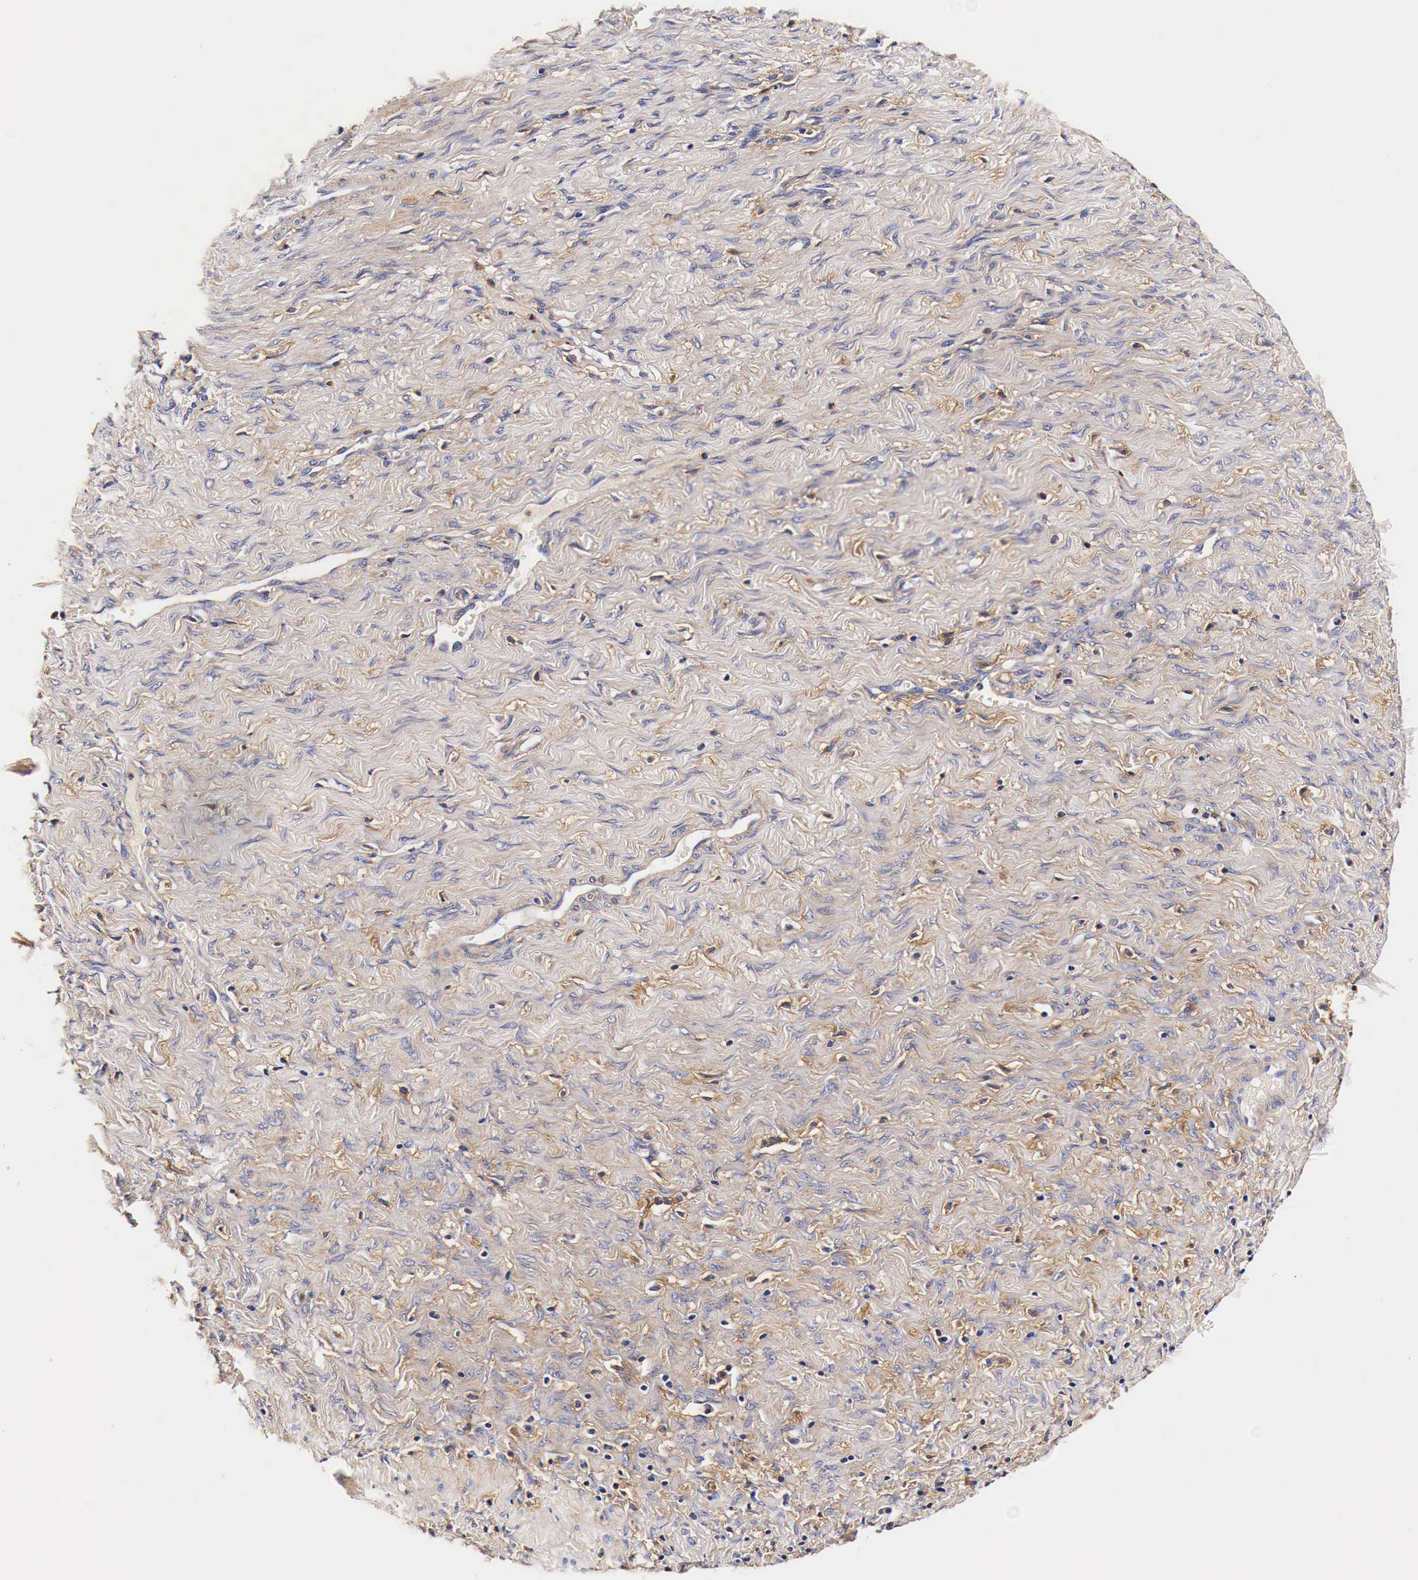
{"staining": {"intensity": "moderate", "quantity": ">75%", "location": "cytoplasmic/membranous"}, "tissue": "smooth muscle", "cell_type": "Smooth muscle cells", "image_type": "normal", "snomed": [{"axis": "morphology", "description": "Normal tissue, NOS"}, {"axis": "topography", "description": "Uterus"}], "caption": "IHC micrograph of benign smooth muscle stained for a protein (brown), which reveals medium levels of moderate cytoplasmic/membranous expression in about >75% of smooth muscle cells.", "gene": "RP2", "patient": {"sex": "female", "age": 56}}